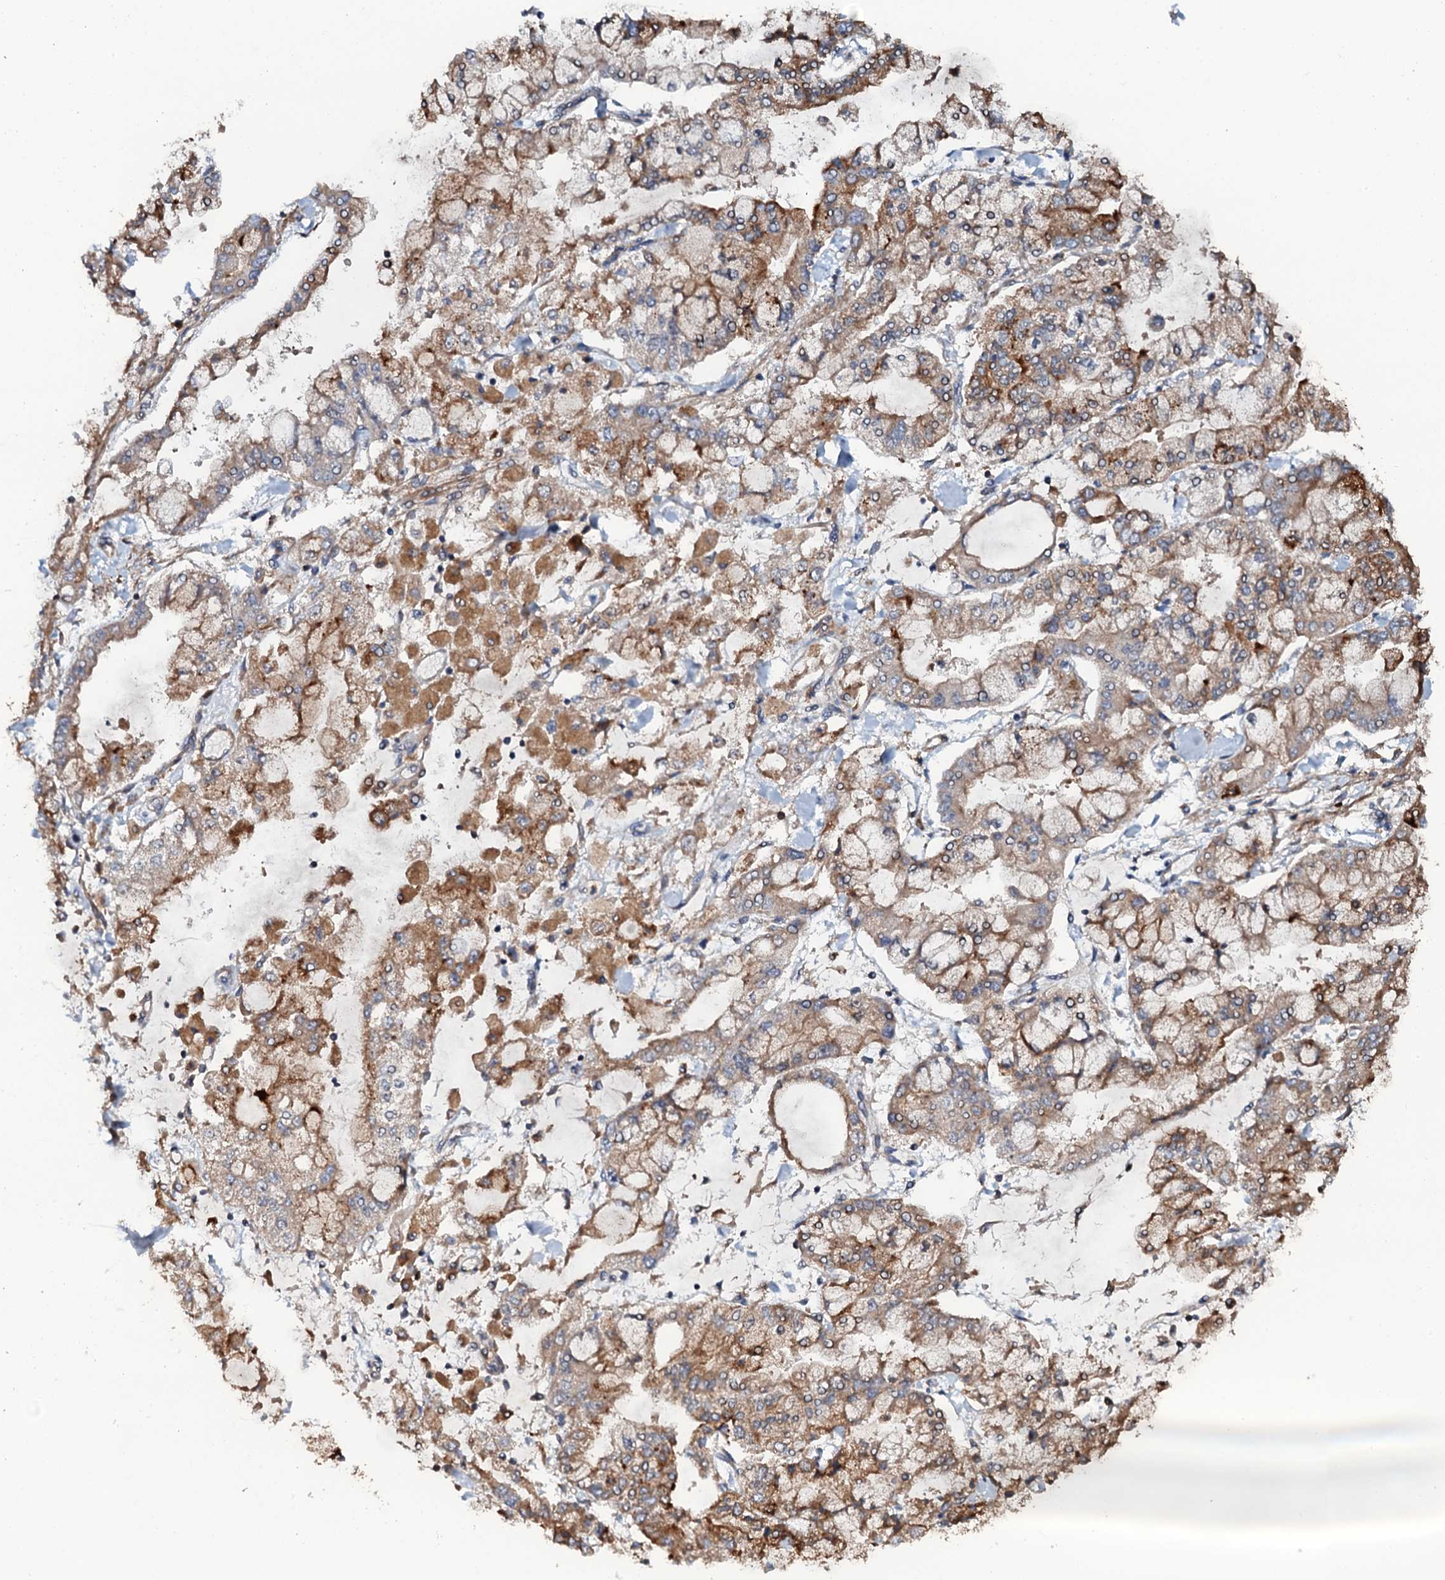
{"staining": {"intensity": "moderate", "quantity": ">75%", "location": "cytoplasmic/membranous"}, "tissue": "stomach cancer", "cell_type": "Tumor cells", "image_type": "cancer", "snomed": [{"axis": "morphology", "description": "Normal tissue, NOS"}, {"axis": "morphology", "description": "Adenocarcinoma, NOS"}, {"axis": "topography", "description": "Stomach, upper"}, {"axis": "topography", "description": "Stomach"}], "caption": "There is medium levels of moderate cytoplasmic/membranous positivity in tumor cells of stomach cancer, as demonstrated by immunohistochemical staining (brown color).", "gene": "VAMP8", "patient": {"sex": "male", "age": 76}}